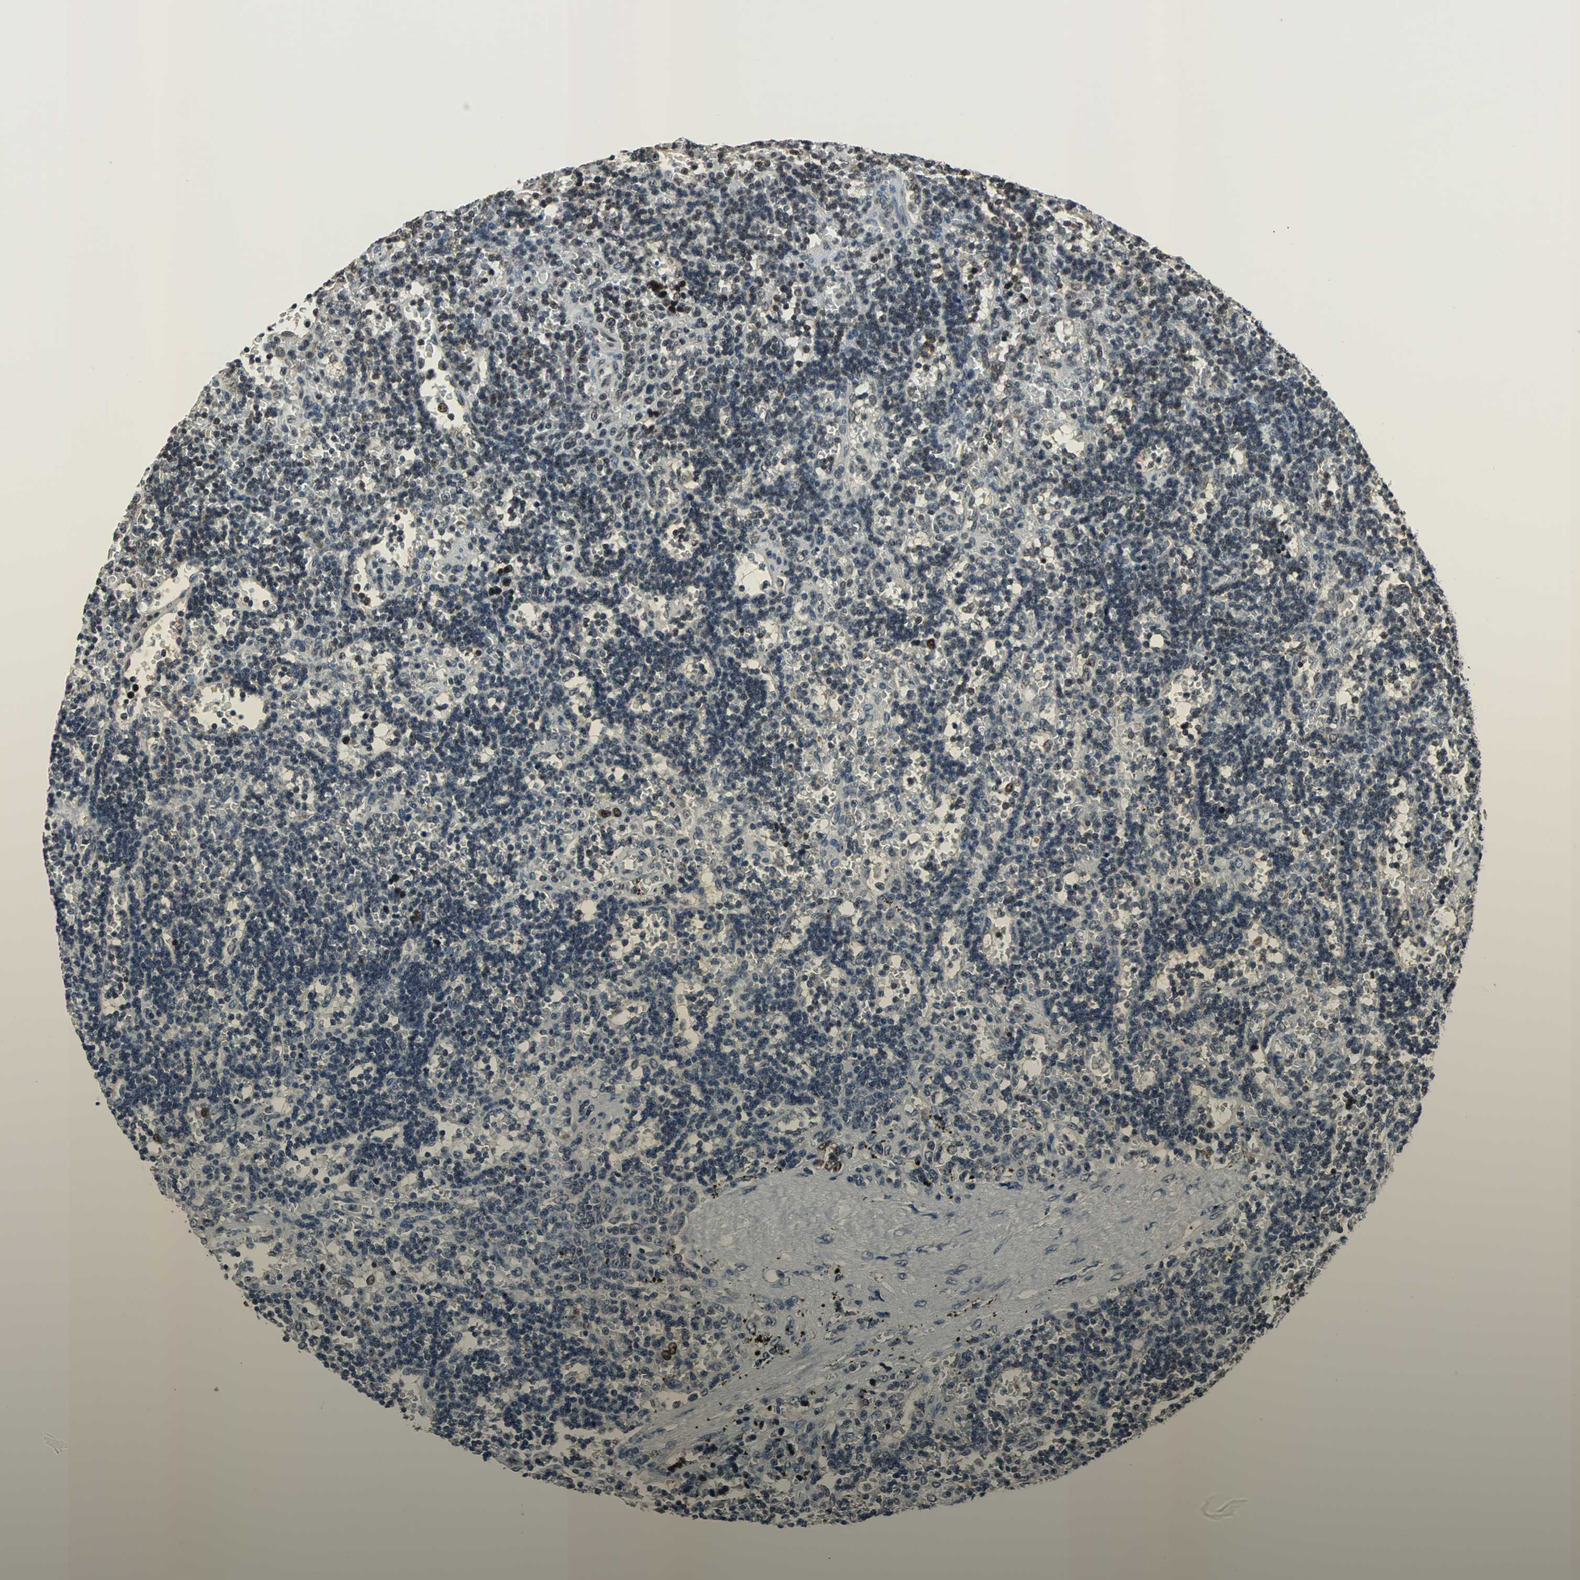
{"staining": {"intensity": "weak", "quantity": "<25%", "location": "nuclear"}, "tissue": "lymphoma", "cell_type": "Tumor cells", "image_type": "cancer", "snomed": [{"axis": "morphology", "description": "Malignant lymphoma, non-Hodgkin's type, Low grade"}, {"axis": "topography", "description": "Spleen"}], "caption": "This is a photomicrograph of immunohistochemistry staining of lymphoma, which shows no expression in tumor cells.", "gene": "REST", "patient": {"sex": "male", "age": 60}}